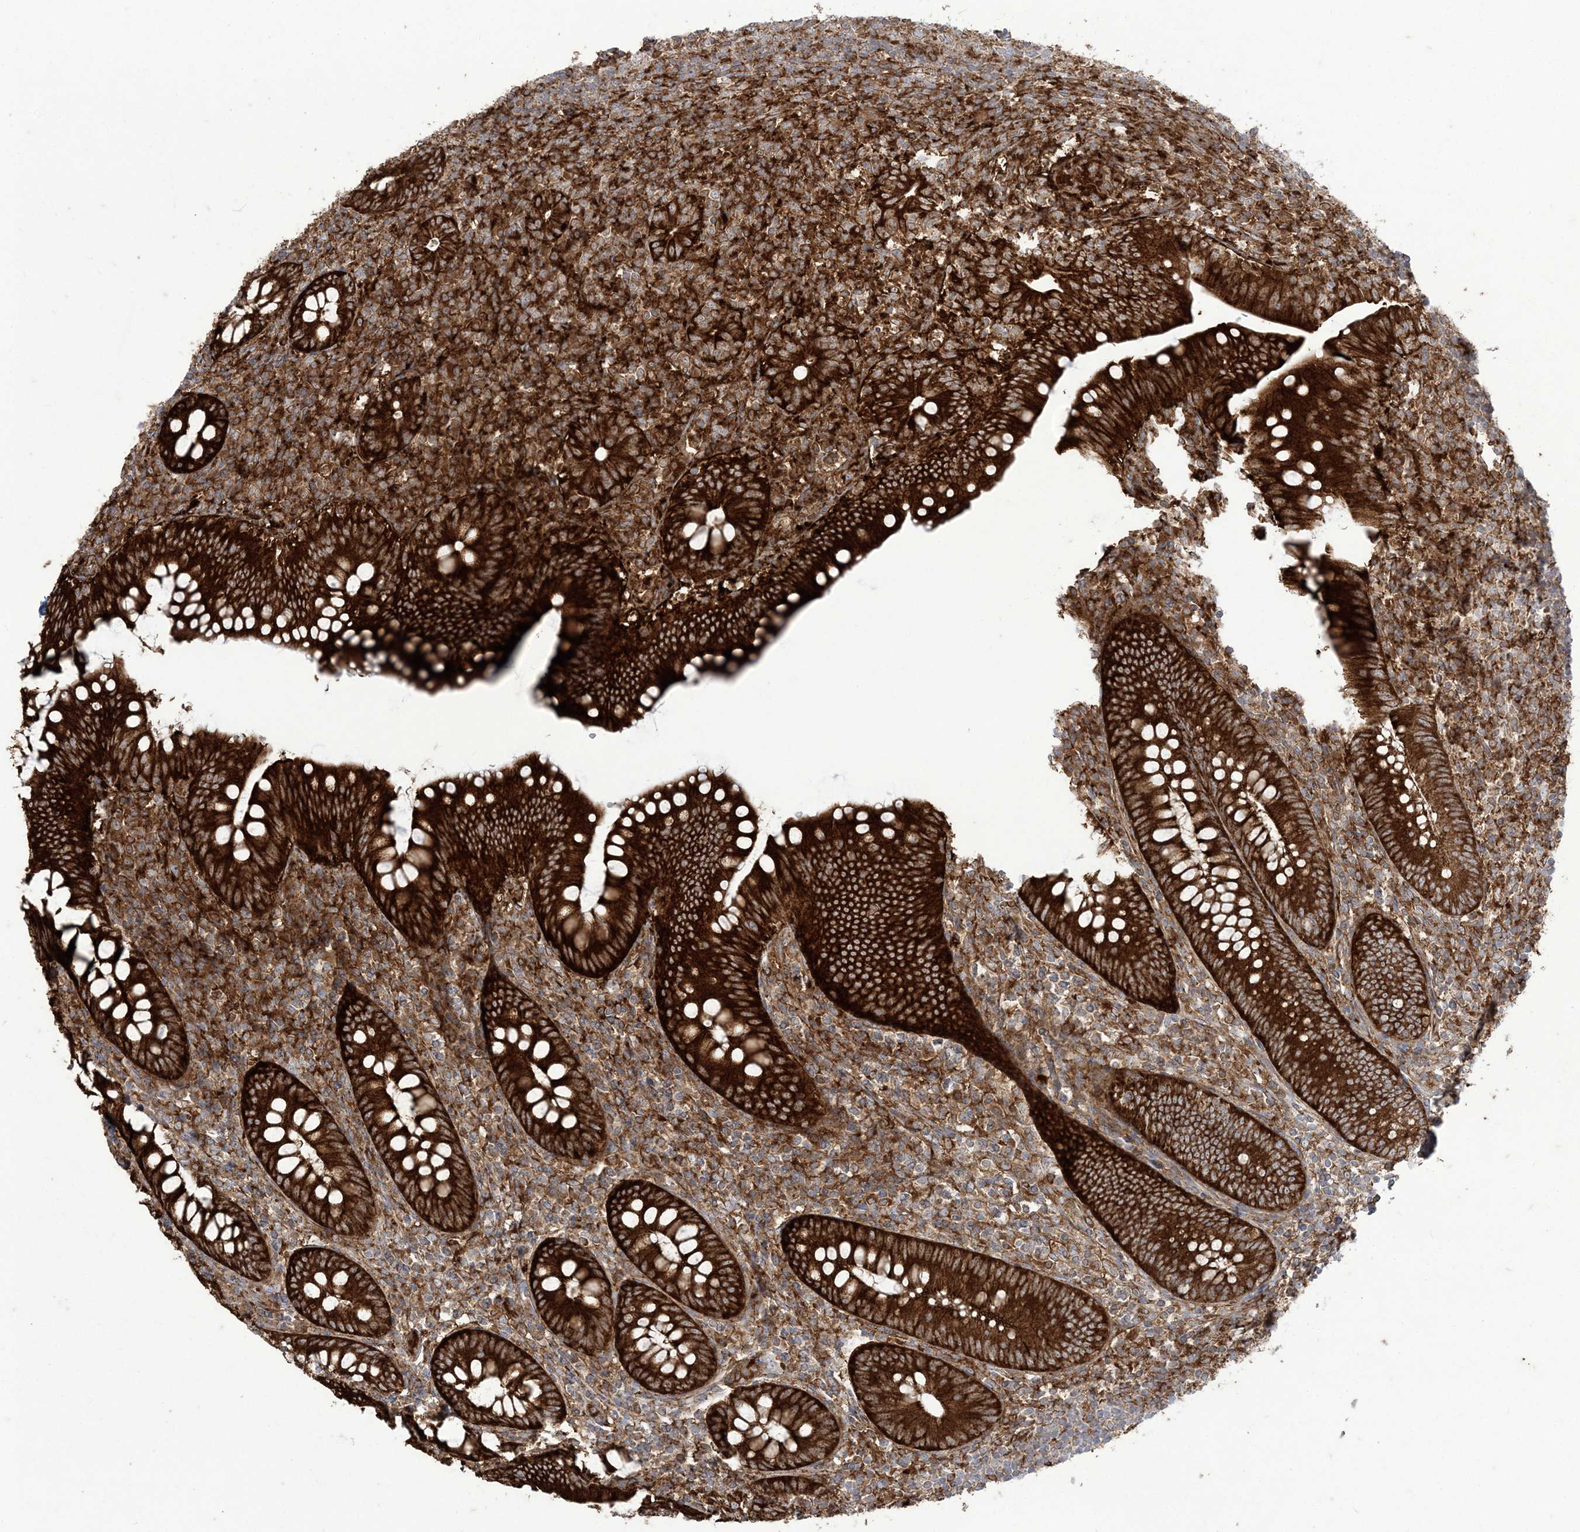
{"staining": {"intensity": "strong", "quantity": ">75%", "location": "cytoplasmic/membranous"}, "tissue": "appendix", "cell_type": "Glandular cells", "image_type": "normal", "snomed": [{"axis": "morphology", "description": "Normal tissue, NOS"}, {"axis": "topography", "description": "Appendix"}], "caption": "Brown immunohistochemical staining in normal human appendix exhibits strong cytoplasmic/membranous positivity in approximately >75% of glandular cells.", "gene": "DERL3", "patient": {"sex": "male", "age": 14}}